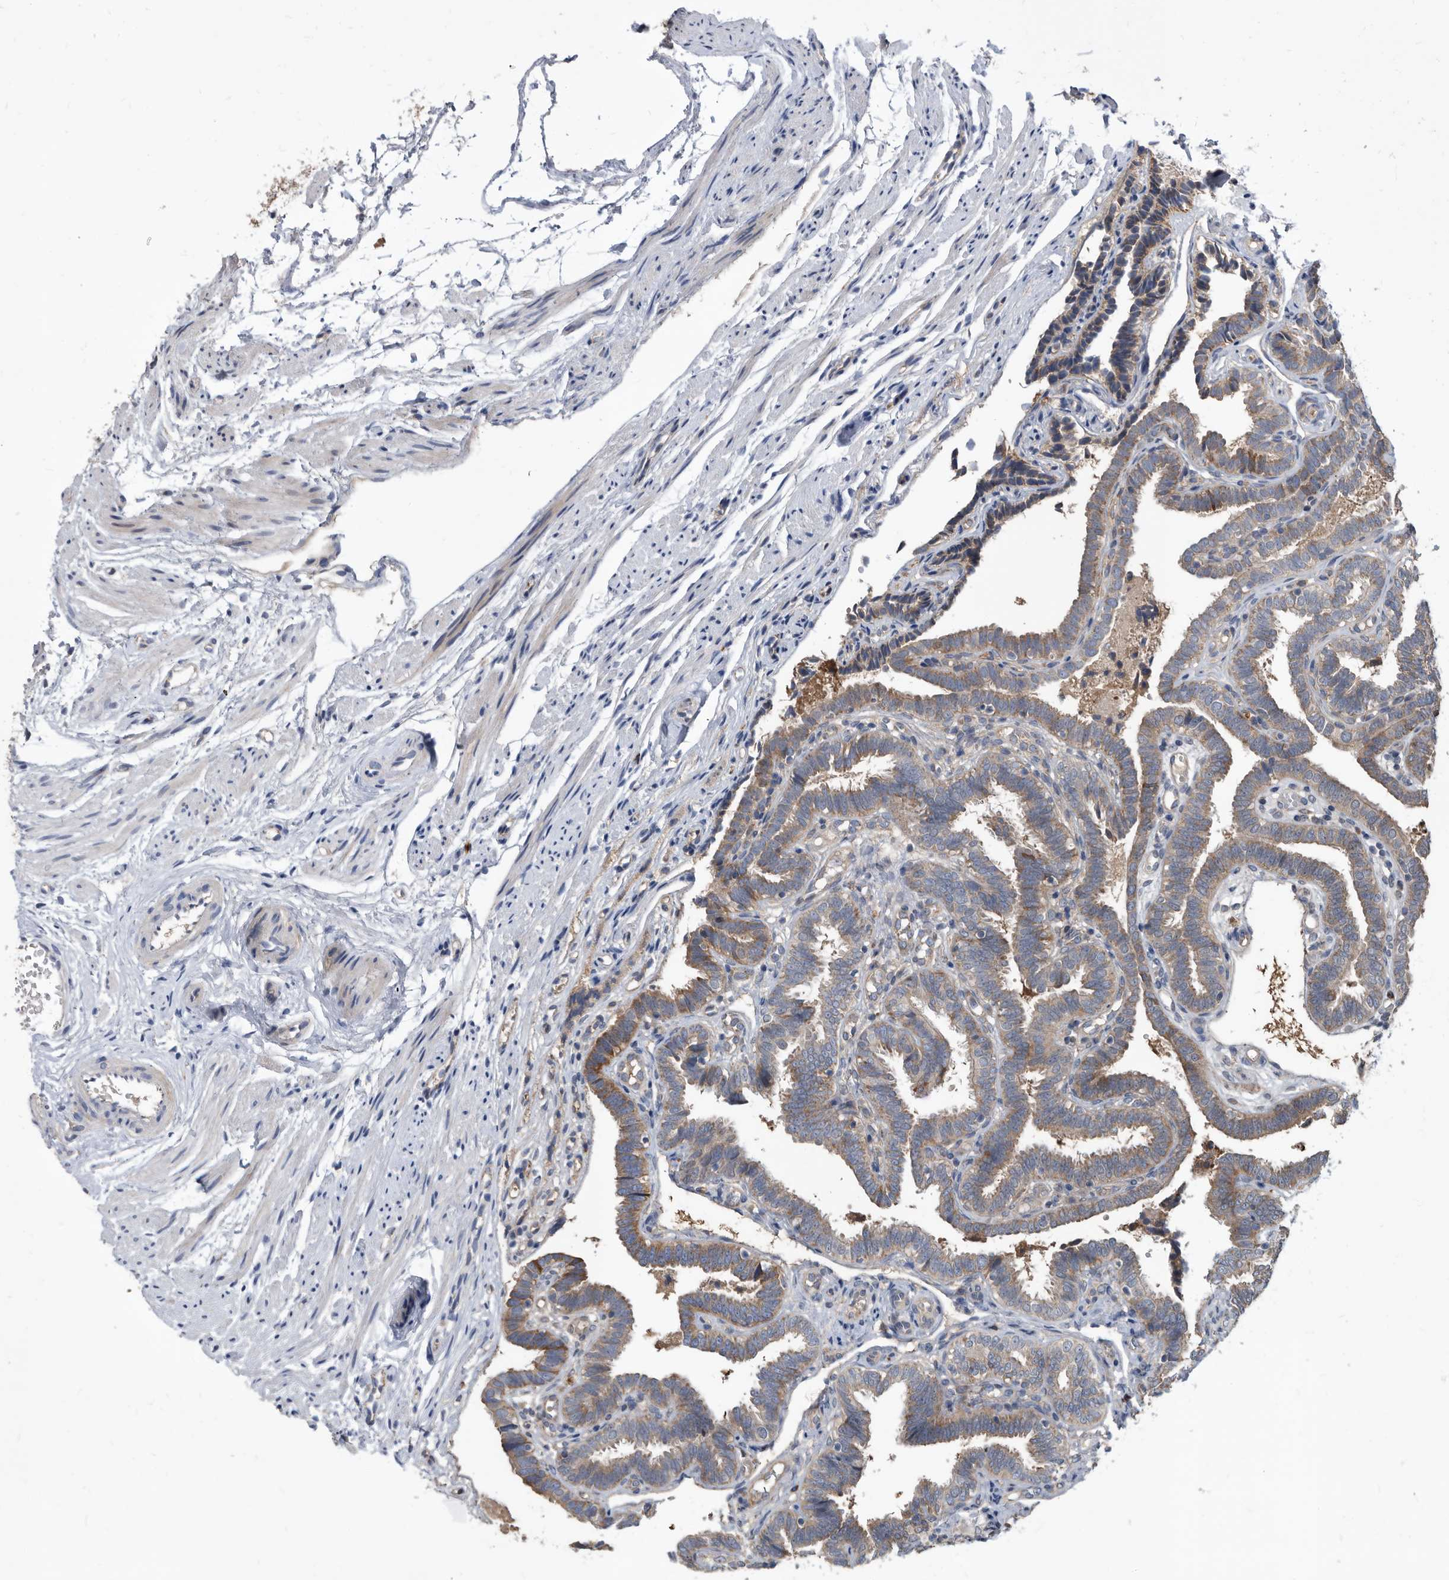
{"staining": {"intensity": "moderate", "quantity": ">75%", "location": "cytoplasmic/membranous"}, "tissue": "fallopian tube", "cell_type": "Glandular cells", "image_type": "normal", "snomed": [{"axis": "morphology", "description": "Normal tissue, NOS"}, {"axis": "topography", "description": "Fallopian tube"}], "caption": "High-power microscopy captured an IHC photomicrograph of normal fallopian tube, revealing moderate cytoplasmic/membranous expression in about >75% of glandular cells.", "gene": "APEH", "patient": {"sex": "female", "age": 39}}